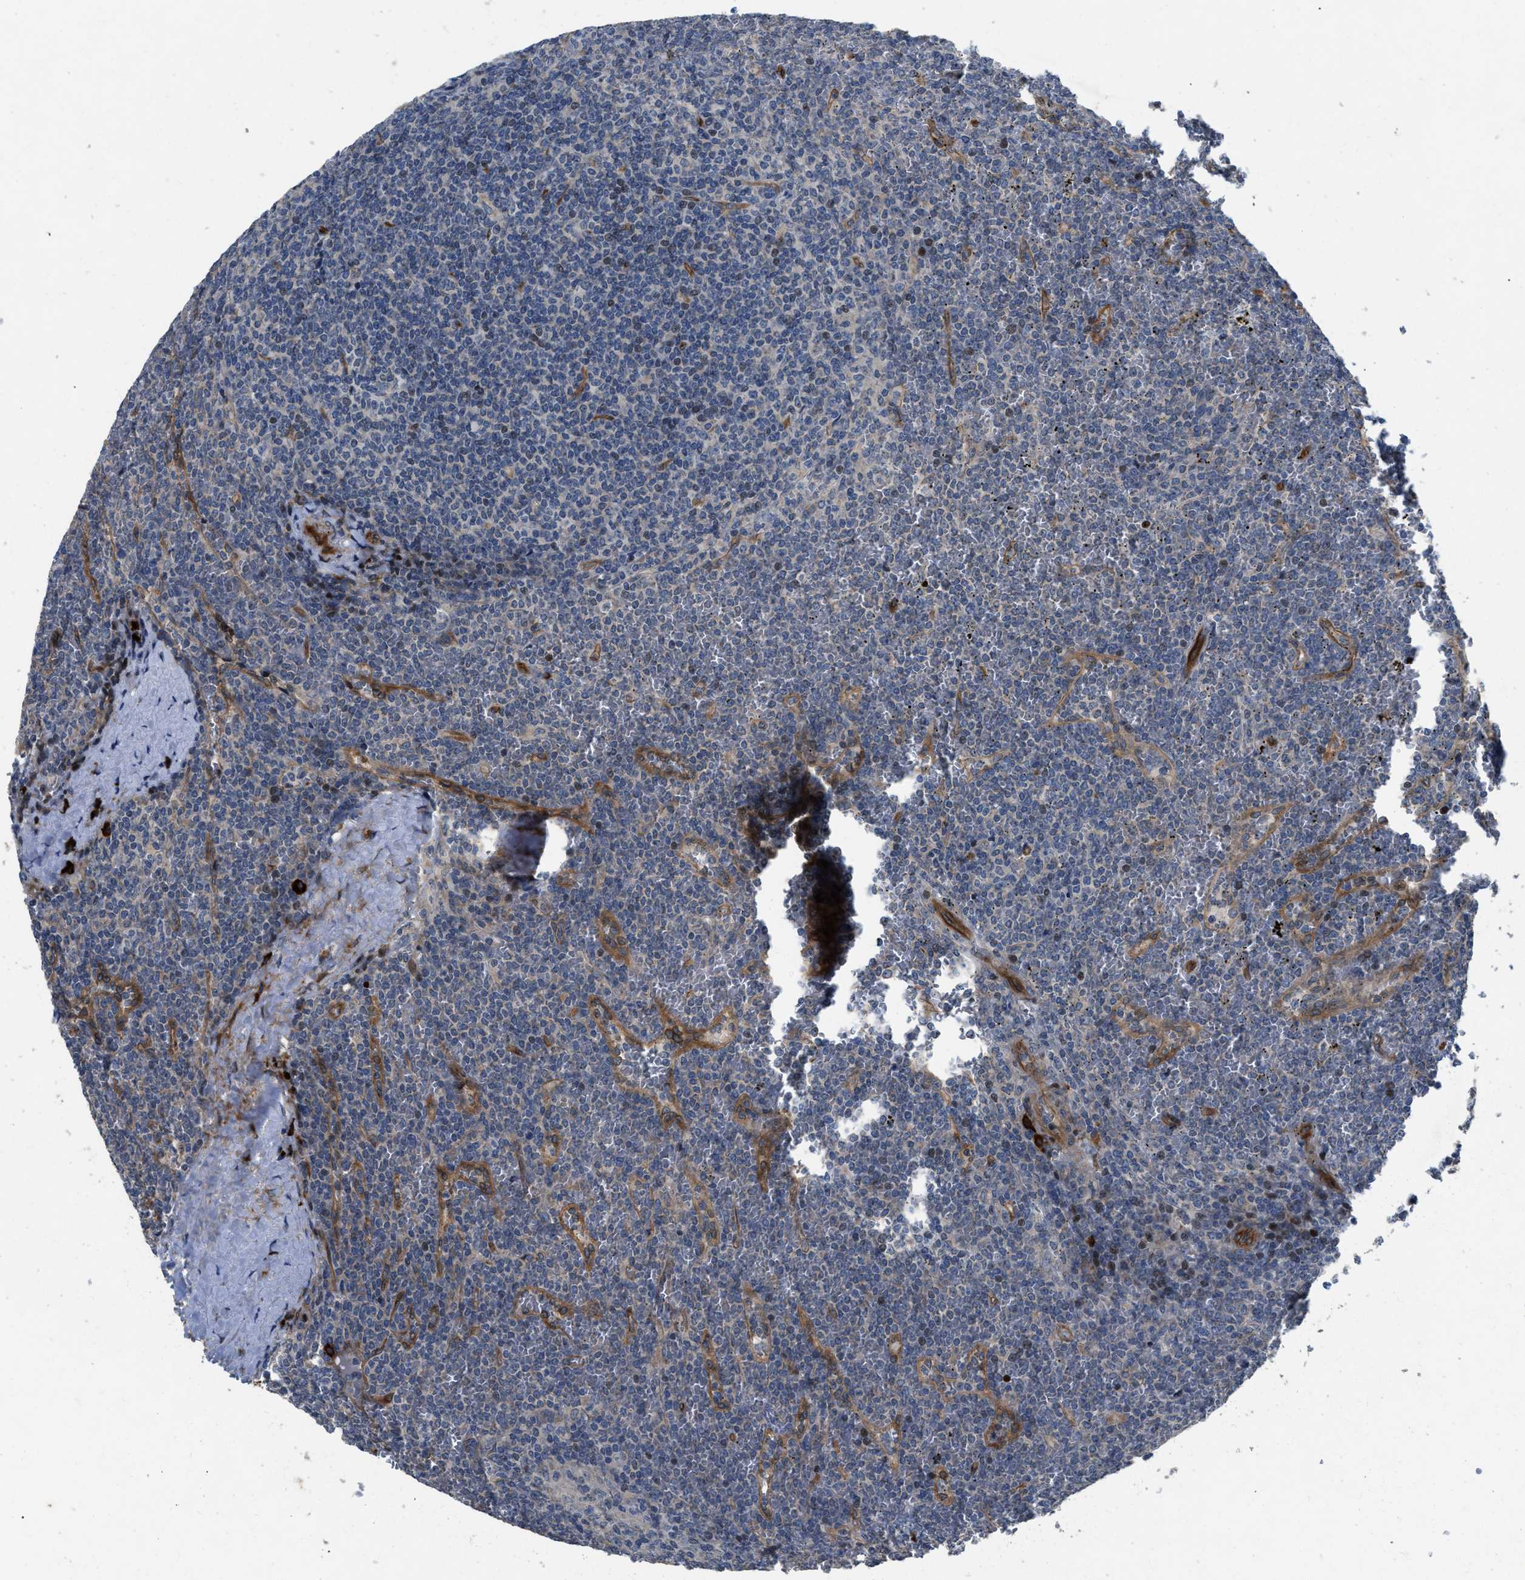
{"staining": {"intensity": "weak", "quantity": "<25%", "location": "nuclear"}, "tissue": "lymphoma", "cell_type": "Tumor cells", "image_type": "cancer", "snomed": [{"axis": "morphology", "description": "Malignant lymphoma, non-Hodgkin's type, Low grade"}, {"axis": "topography", "description": "Spleen"}], "caption": "Human lymphoma stained for a protein using IHC shows no staining in tumor cells.", "gene": "HSPA12B", "patient": {"sex": "female", "age": 19}}